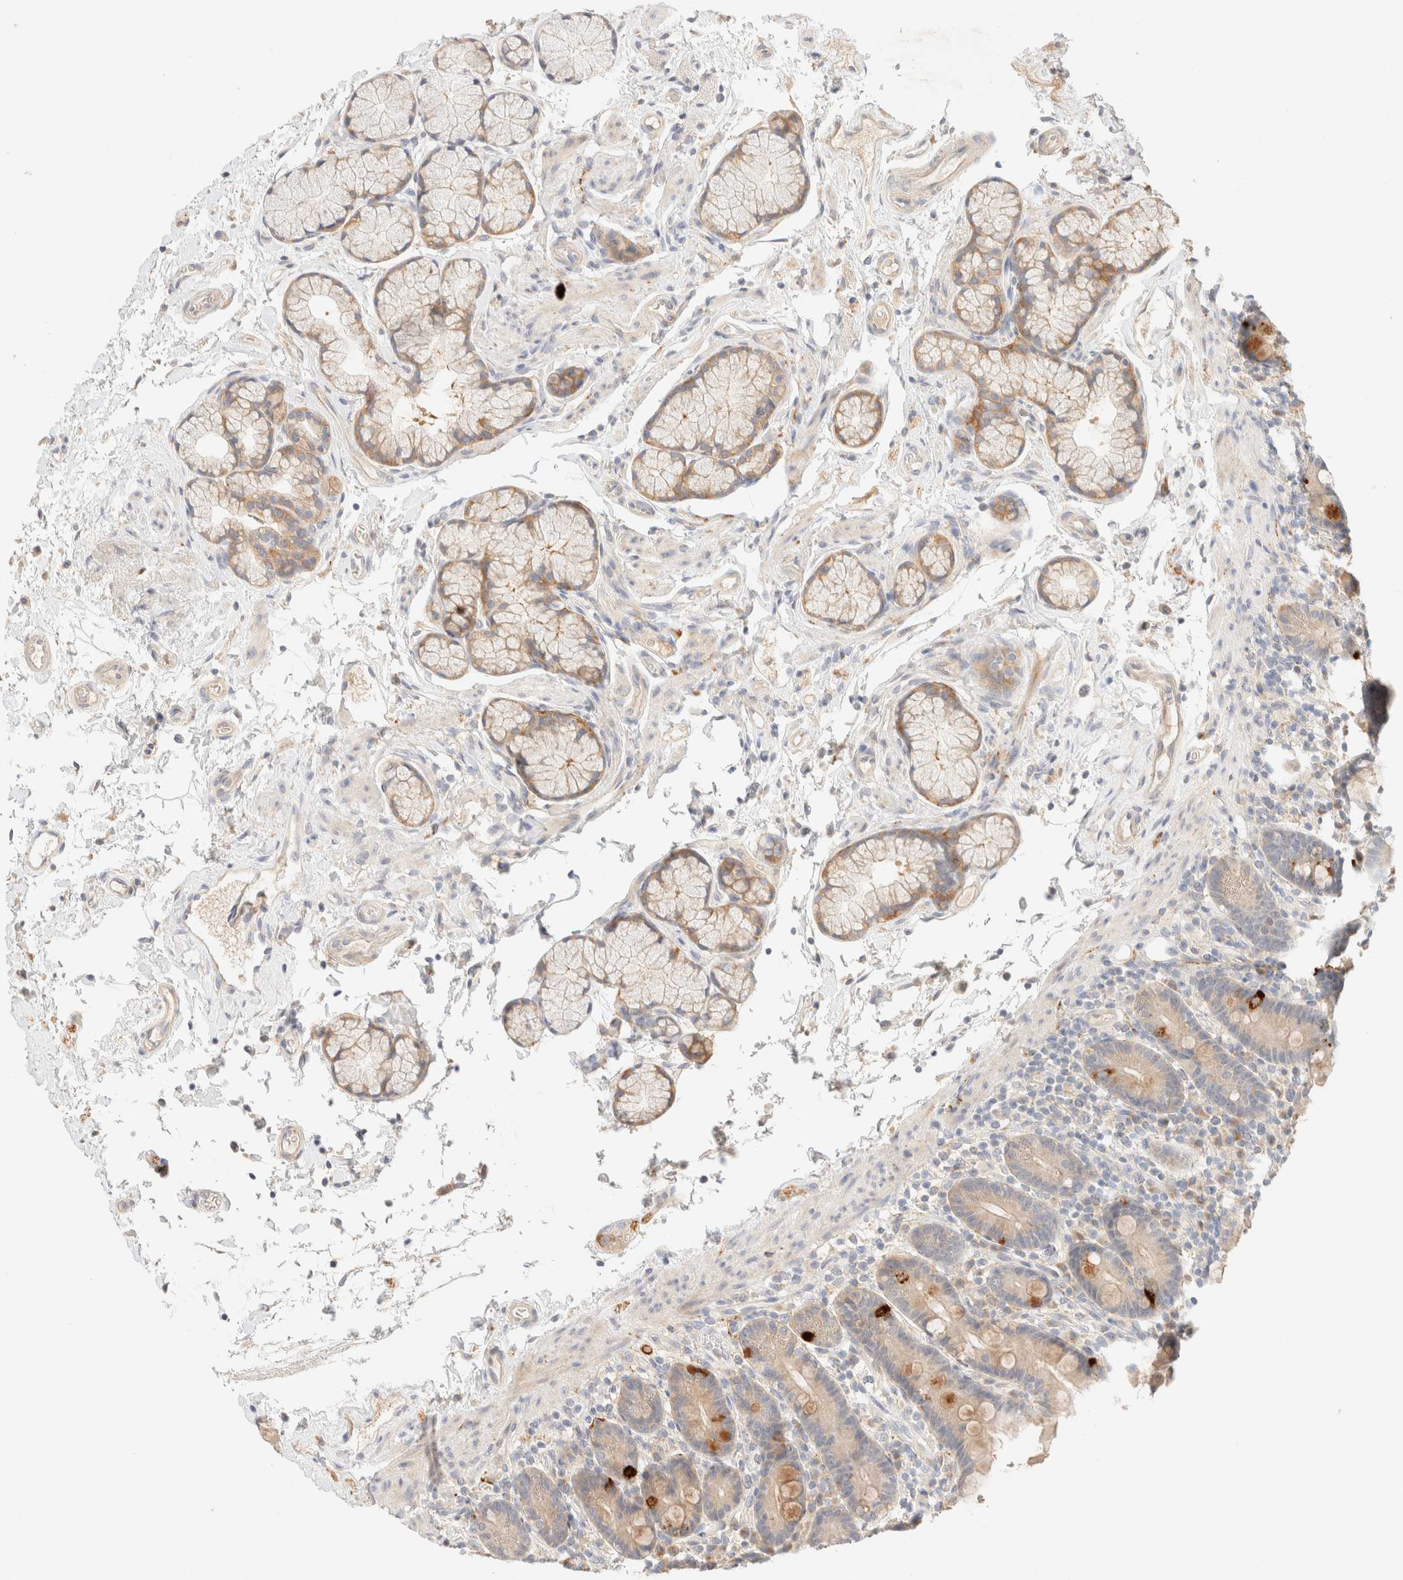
{"staining": {"intensity": "strong", "quantity": "<25%", "location": "cytoplasmic/membranous"}, "tissue": "duodenum", "cell_type": "Glandular cells", "image_type": "normal", "snomed": [{"axis": "morphology", "description": "Normal tissue, NOS"}, {"axis": "topography", "description": "Small intestine, NOS"}], "caption": "Immunohistochemistry histopathology image of benign duodenum: human duodenum stained using immunohistochemistry demonstrates medium levels of strong protein expression localized specifically in the cytoplasmic/membranous of glandular cells, appearing as a cytoplasmic/membranous brown color.", "gene": "SNTB1", "patient": {"sex": "female", "age": 71}}